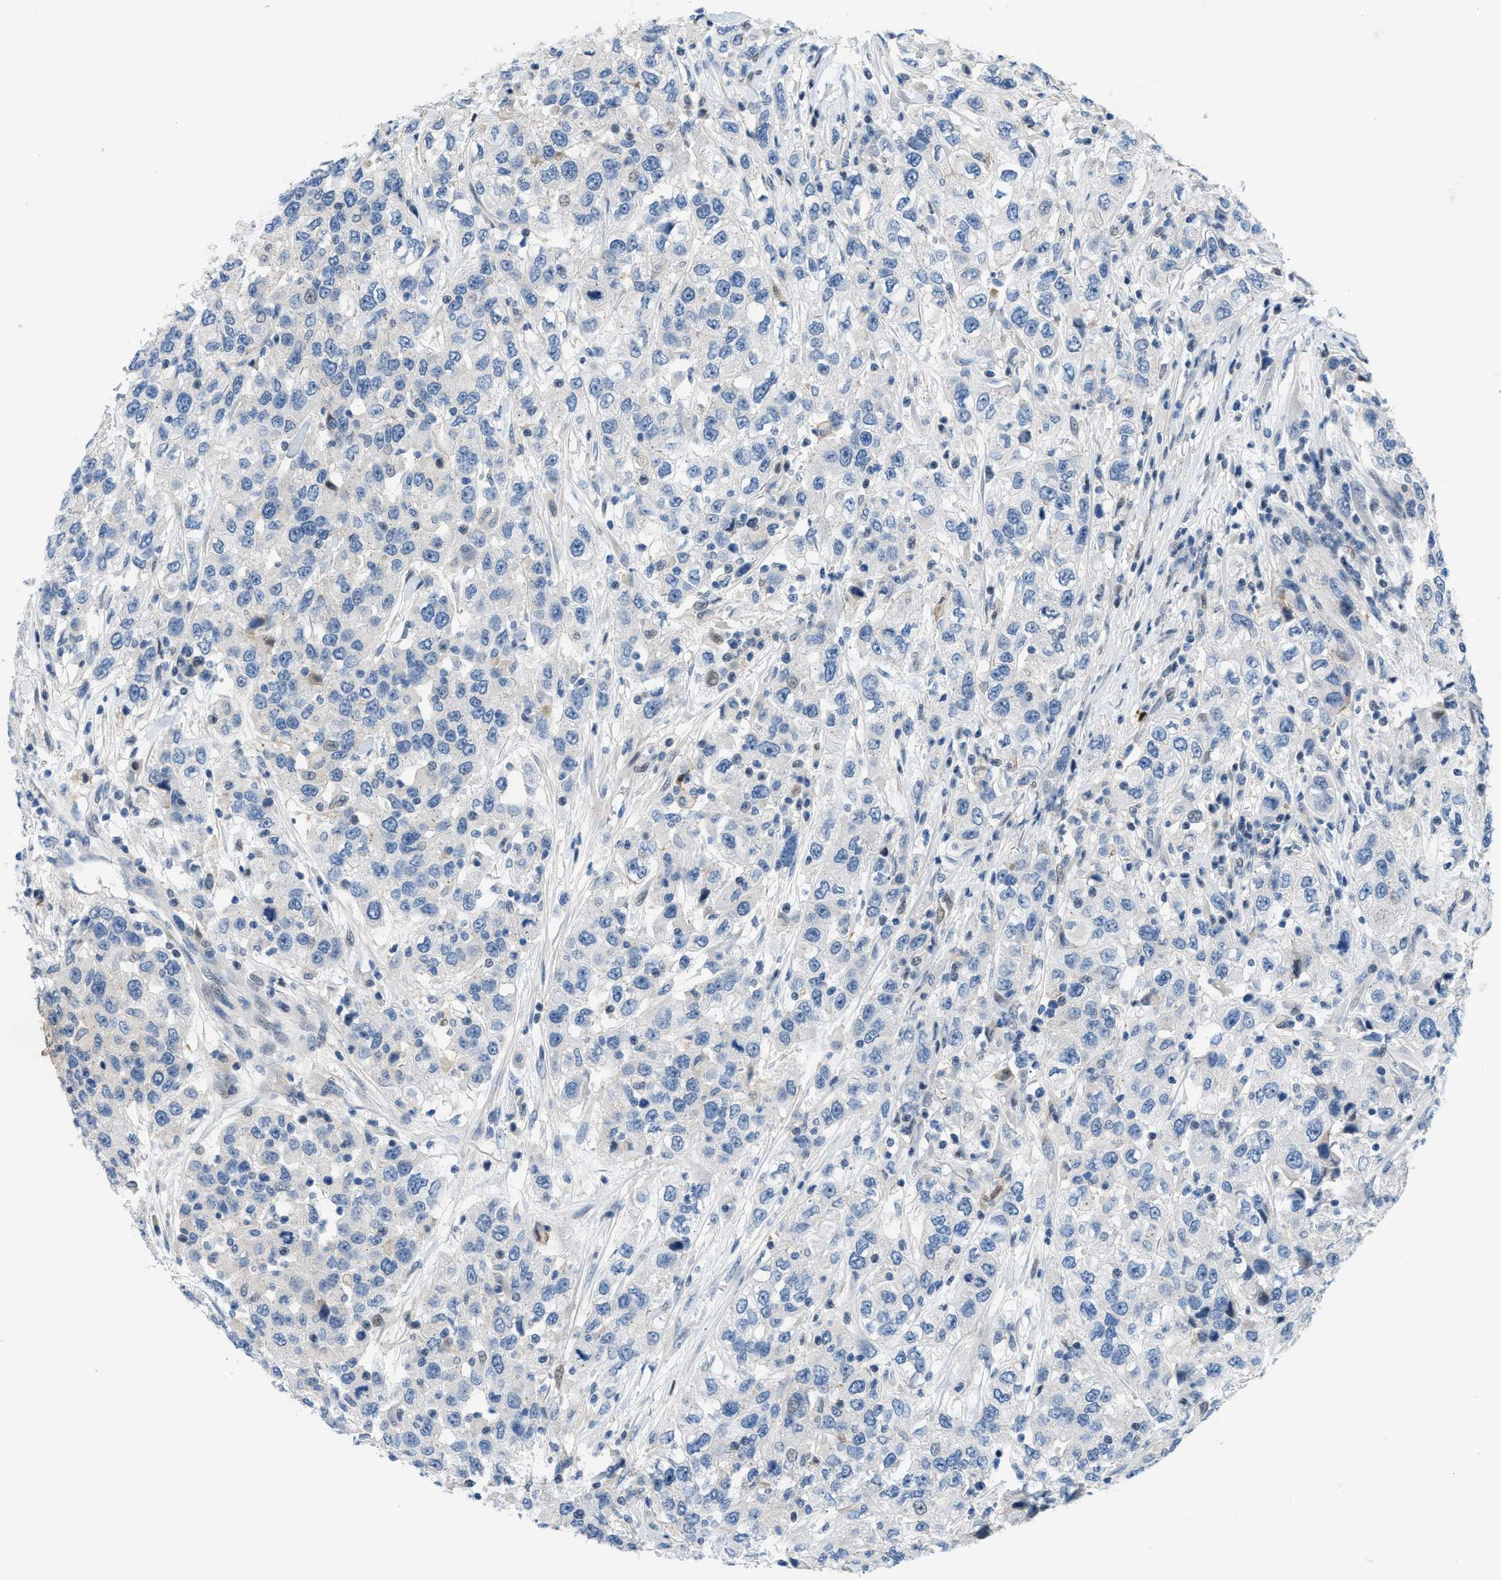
{"staining": {"intensity": "negative", "quantity": "none", "location": "none"}, "tissue": "urothelial cancer", "cell_type": "Tumor cells", "image_type": "cancer", "snomed": [{"axis": "morphology", "description": "Urothelial carcinoma, High grade"}, {"axis": "topography", "description": "Urinary bladder"}], "caption": "A micrograph of human urothelial cancer is negative for staining in tumor cells.", "gene": "FDCSP", "patient": {"sex": "female", "age": 80}}